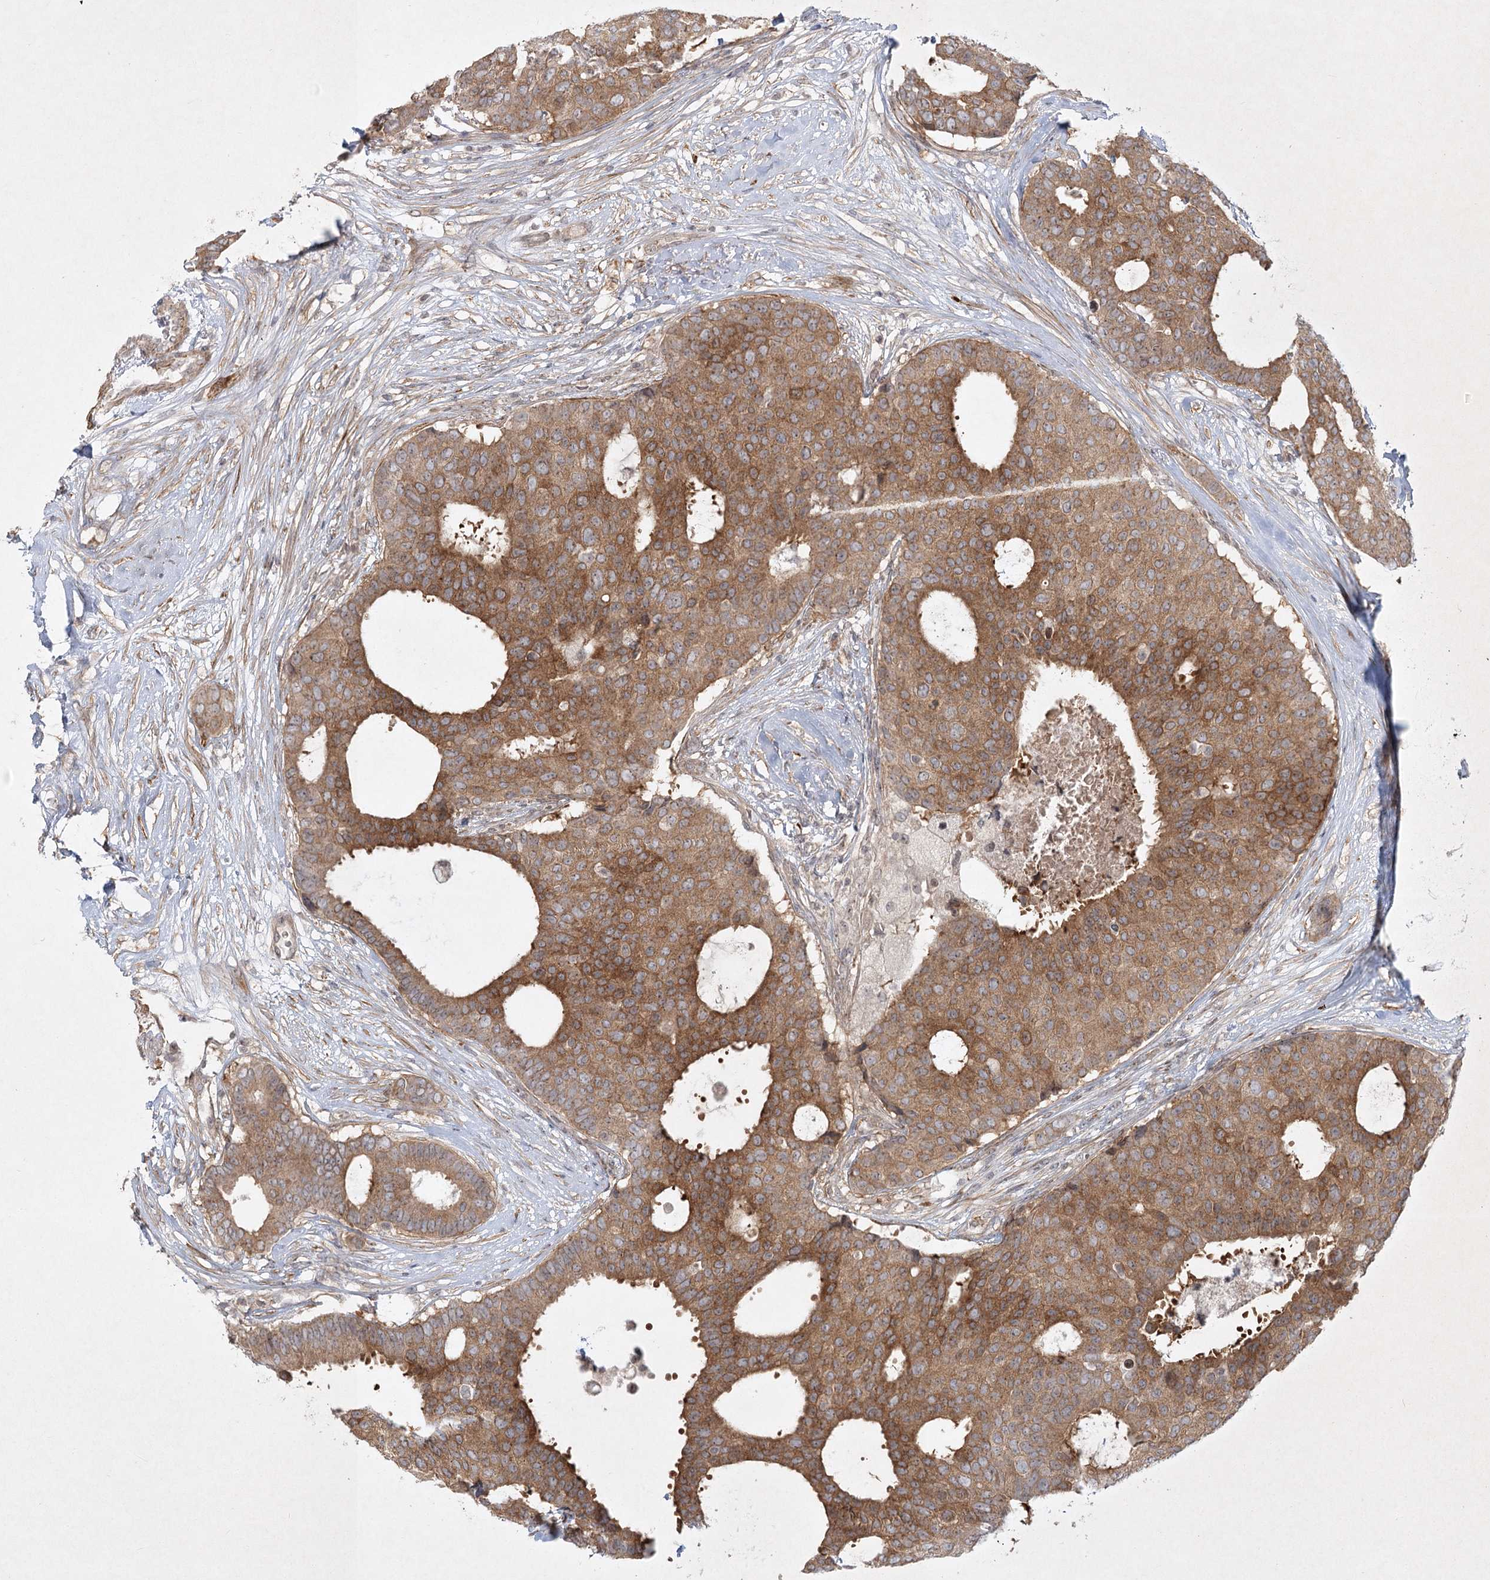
{"staining": {"intensity": "moderate", "quantity": ">75%", "location": "cytoplasmic/membranous"}, "tissue": "breast cancer", "cell_type": "Tumor cells", "image_type": "cancer", "snomed": [{"axis": "morphology", "description": "Duct carcinoma"}, {"axis": "topography", "description": "Breast"}], "caption": "Moderate cytoplasmic/membranous positivity for a protein is present in approximately >75% of tumor cells of intraductal carcinoma (breast) using immunohistochemistry.", "gene": "SH2D3A", "patient": {"sex": "female", "age": 75}}